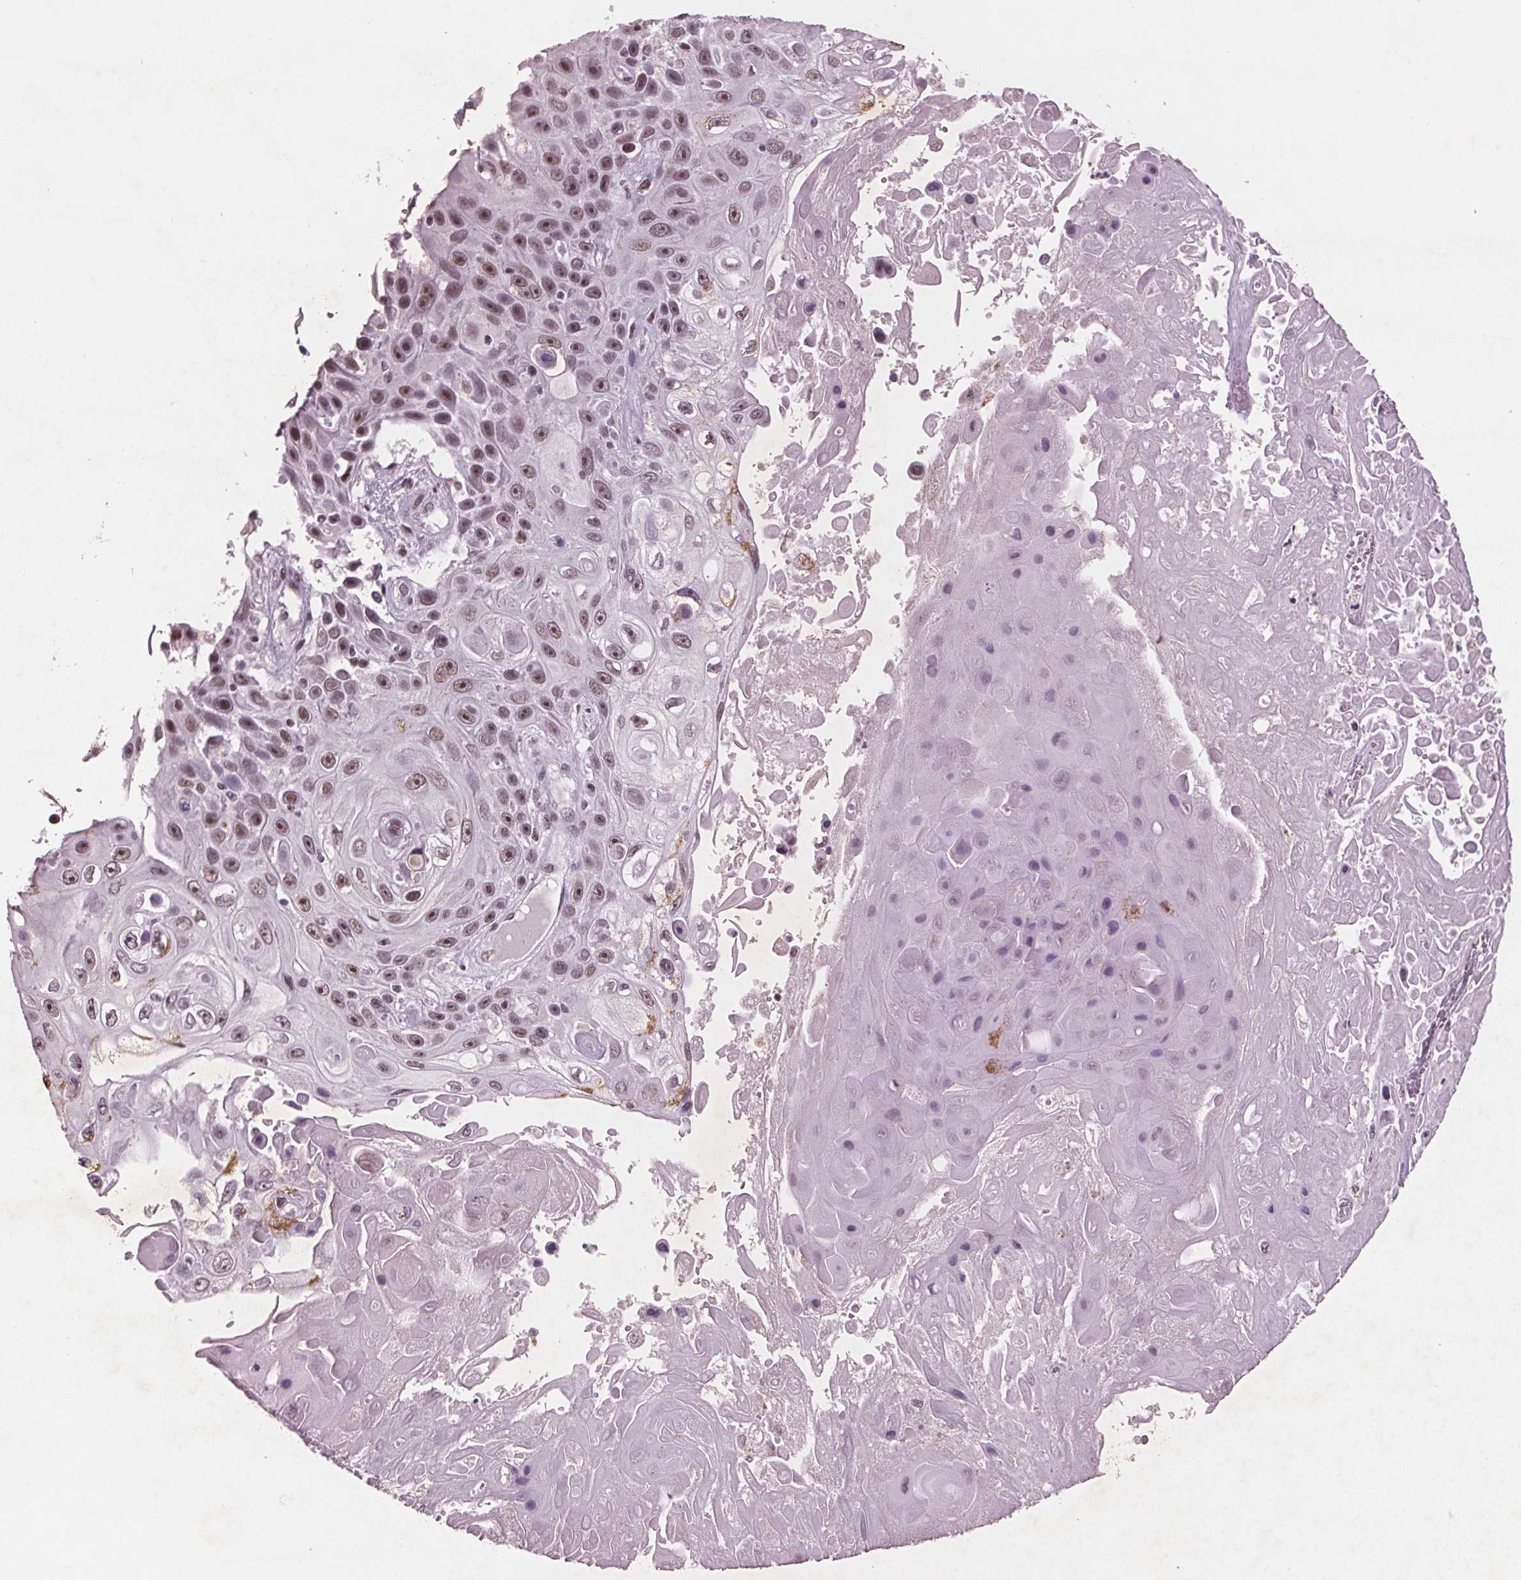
{"staining": {"intensity": "moderate", "quantity": ">75%", "location": "nuclear"}, "tissue": "skin cancer", "cell_type": "Tumor cells", "image_type": "cancer", "snomed": [{"axis": "morphology", "description": "Squamous cell carcinoma, NOS"}, {"axis": "topography", "description": "Skin"}], "caption": "The histopathology image demonstrates immunohistochemical staining of skin squamous cell carcinoma. There is moderate nuclear positivity is appreciated in about >75% of tumor cells.", "gene": "RPS6KA2", "patient": {"sex": "male", "age": 82}}